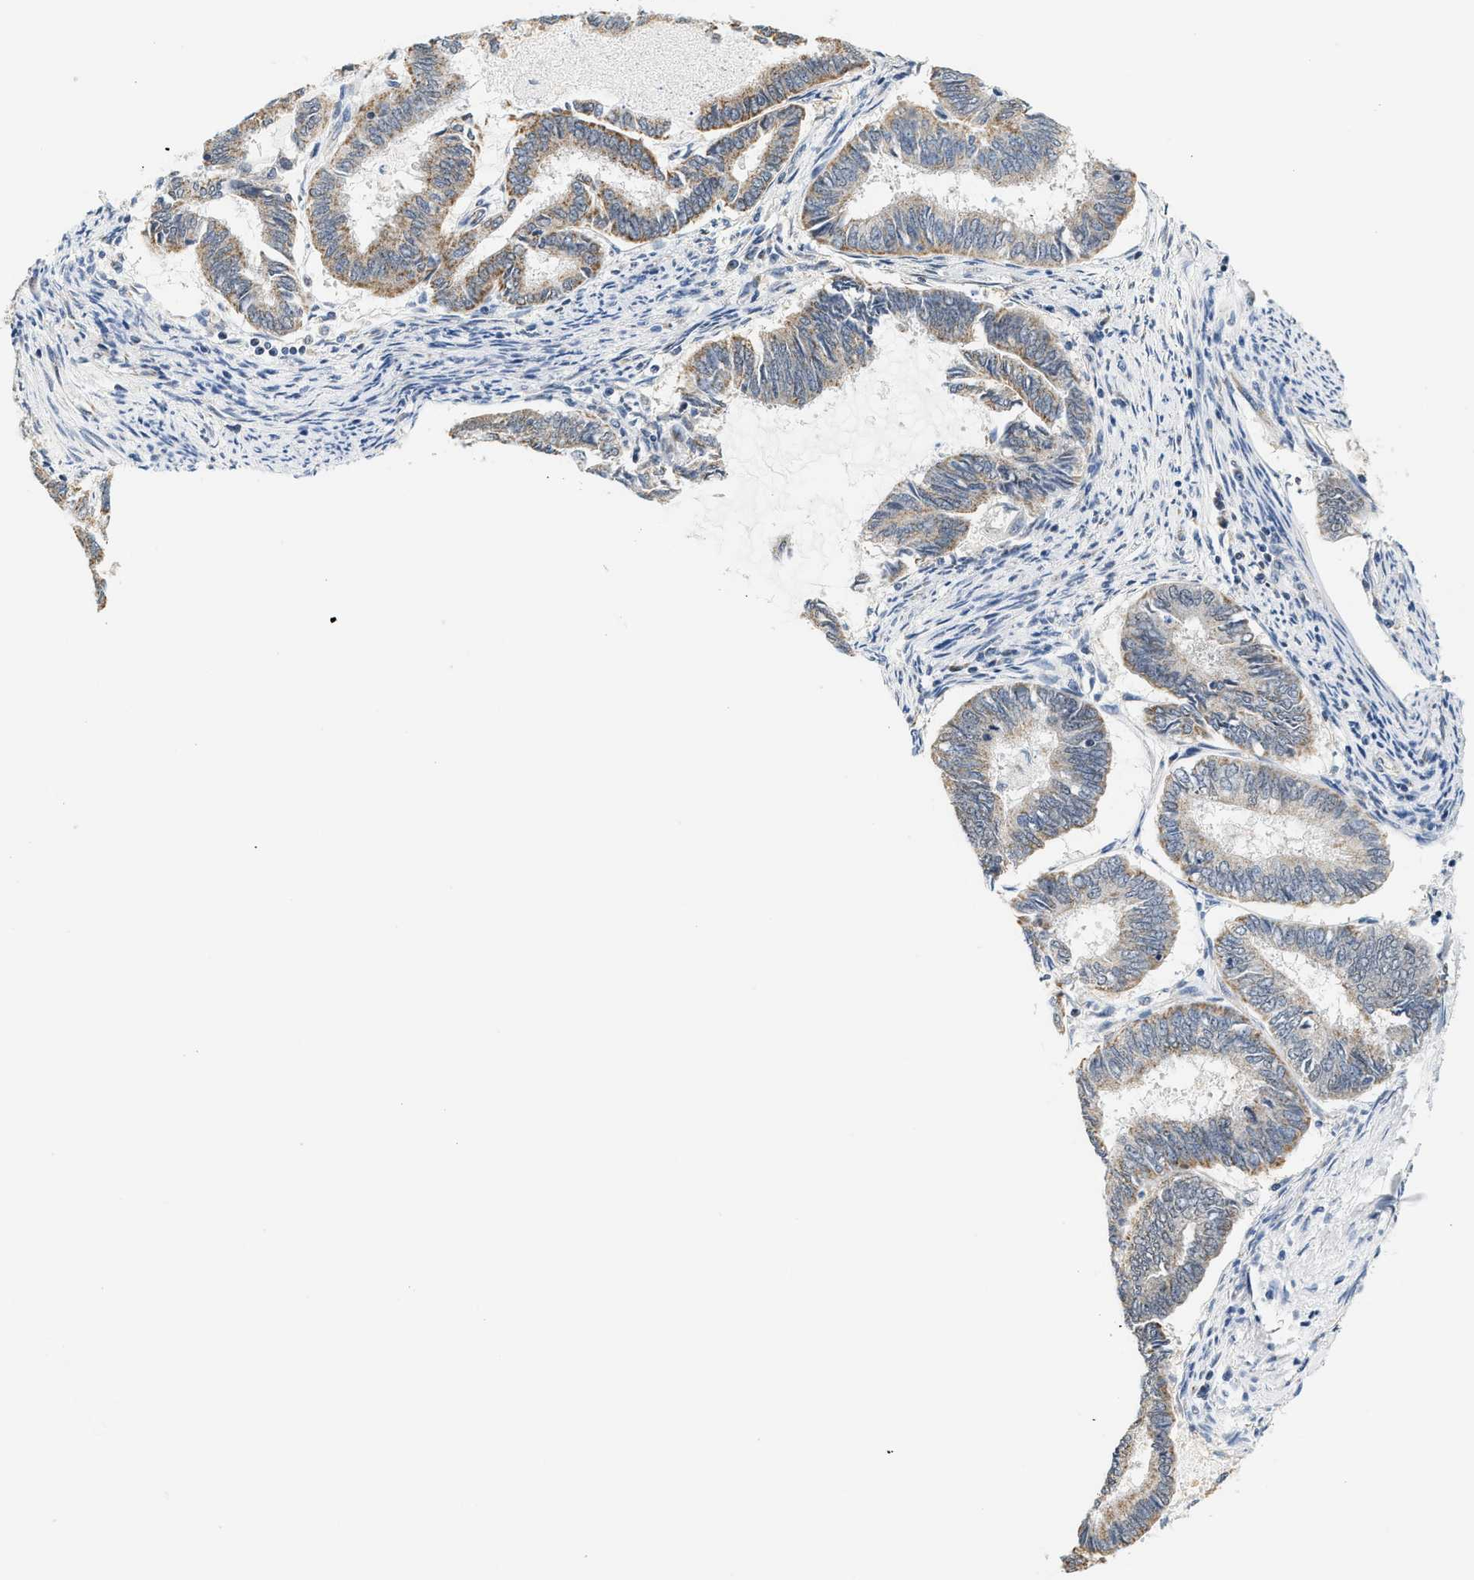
{"staining": {"intensity": "moderate", "quantity": "25%-75%", "location": "cytoplasmic/membranous"}, "tissue": "endometrial cancer", "cell_type": "Tumor cells", "image_type": "cancer", "snomed": [{"axis": "morphology", "description": "Adenocarcinoma, NOS"}, {"axis": "topography", "description": "Endometrium"}], "caption": "A brown stain labels moderate cytoplasmic/membranous positivity of a protein in adenocarcinoma (endometrial) tumor cells.", "gene": "GIGYF1", "patient": {"sex": "female", "age": 86}}